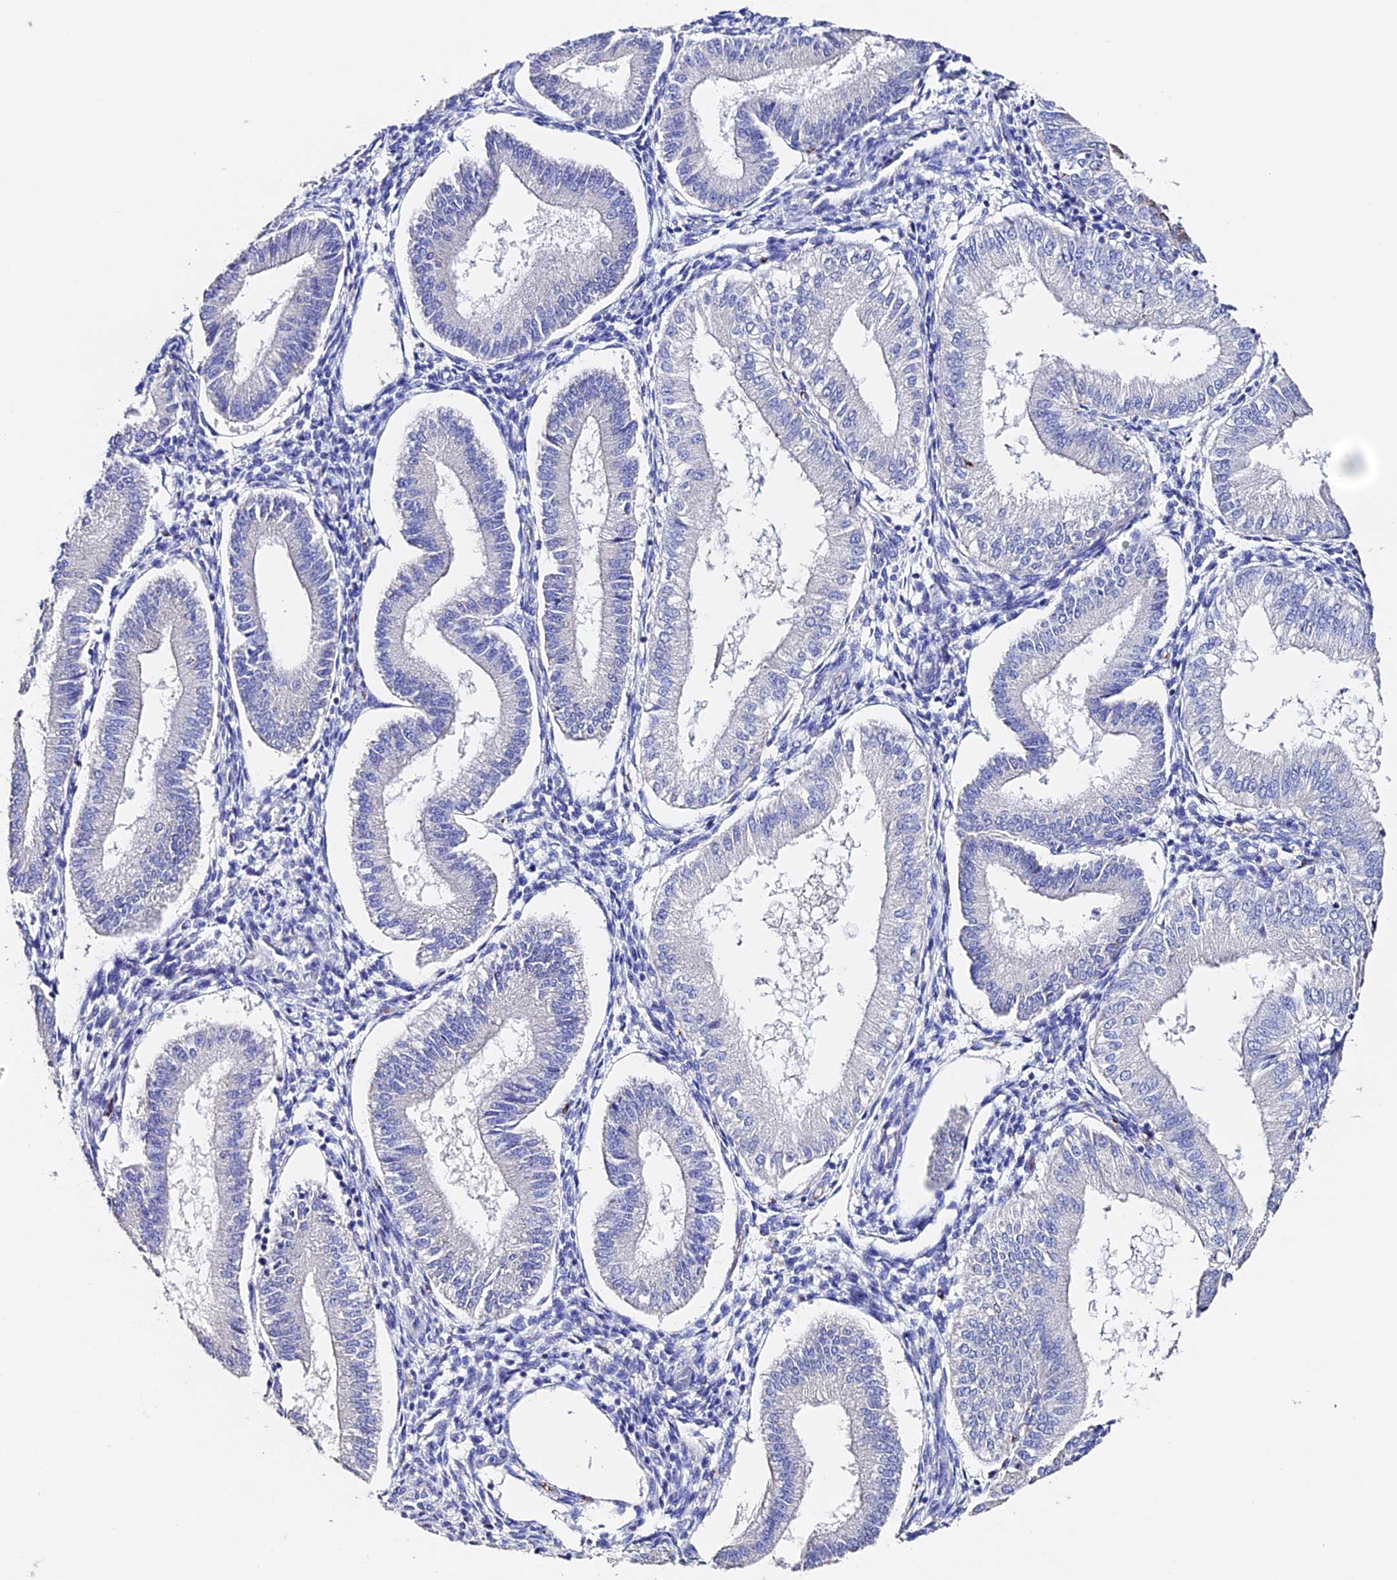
{"staining": {"intensity": "negative", "quantity": "none", "location": "none"}, "tissue": "endometrium", "cell_type": "Cells in endometrial stroma", "image_type": "normal", "snomed": [{"axis": "morphology", "description": "Normal tissue, NOS"}, {"axis": "topography", "description": "Endometrium"}], "caption": "This is an IHC image of benign human endometrium. There is no expression in cells in endometrial stroma.", "gene": "ESM1", "patient": {"sex": "female", "age": 39}}